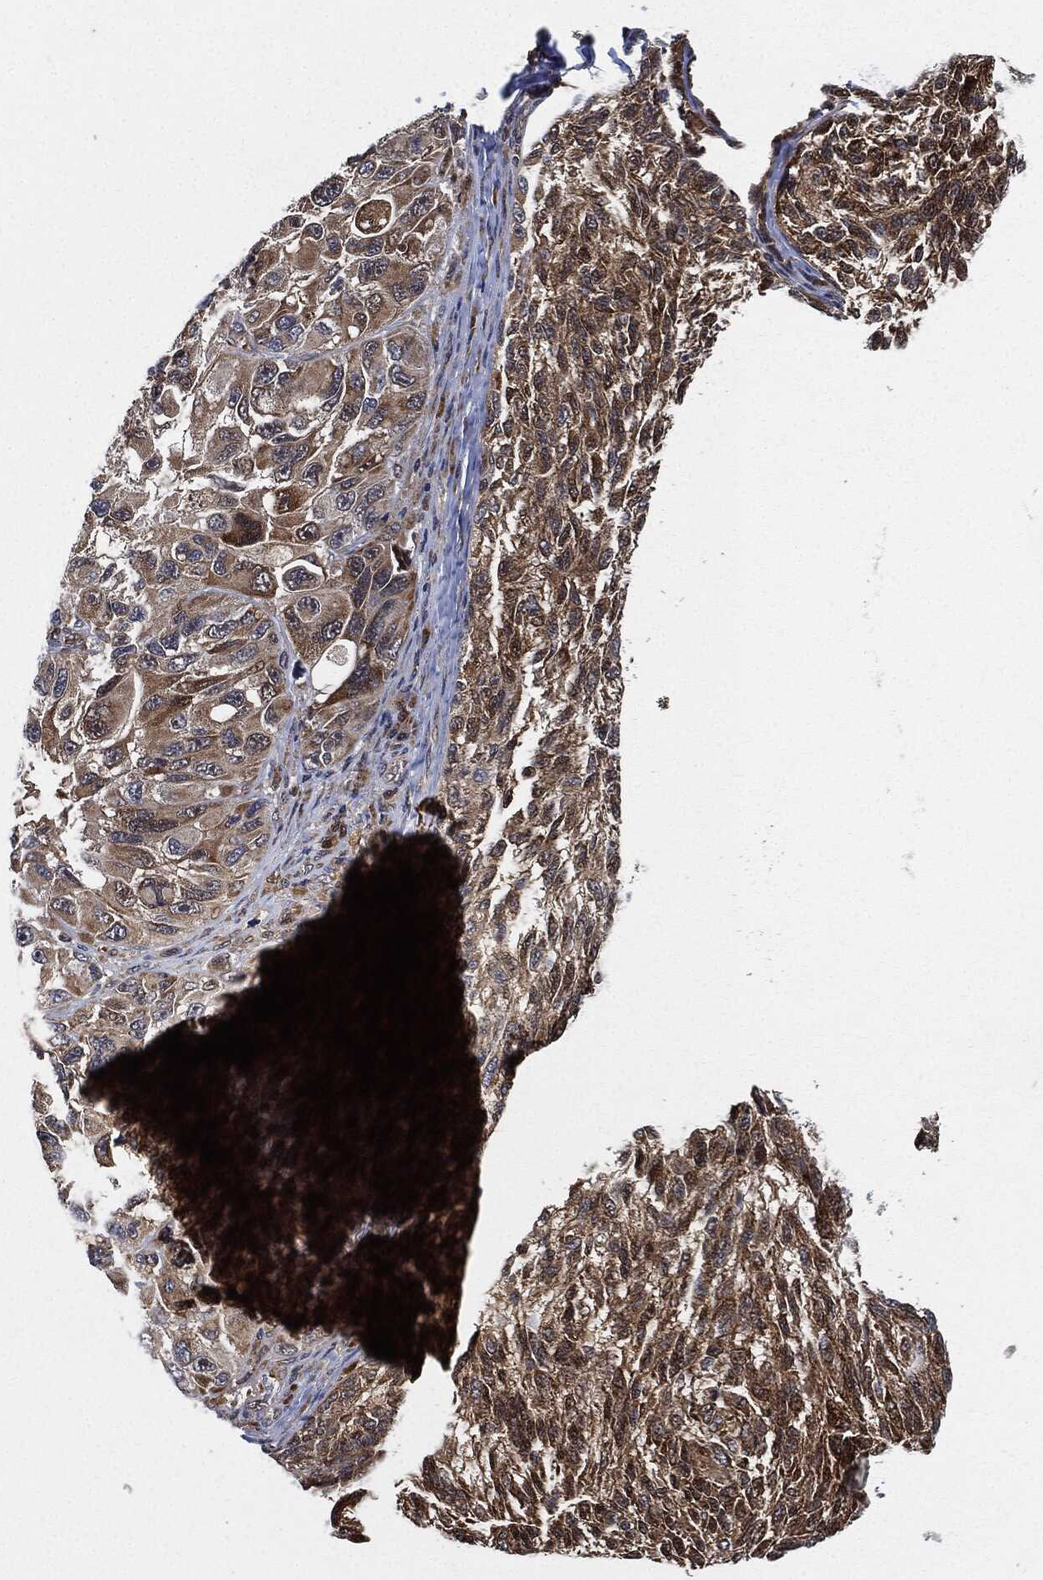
{"staining": {"intensity": "moderate", "quantity": ">75%", "location": "cytoplasmic/membranous"}, "tissue": "melanoma", "cell_type": "Tumor cells", "image_type": "cancer", "snomed": [{"axis": "morphology", "description": "Malignant melanoma, NOS"}, {"axis": "topography", "description": "Skin"}], "caption": "An image showing moderate cytoplasmic/membranous expression in about >75% of tumor cells in melanoma, as visualized by brown immunohistochemical staining.", "gene": "RNASEL", "patient": {"sex": "female", "age": 73}}